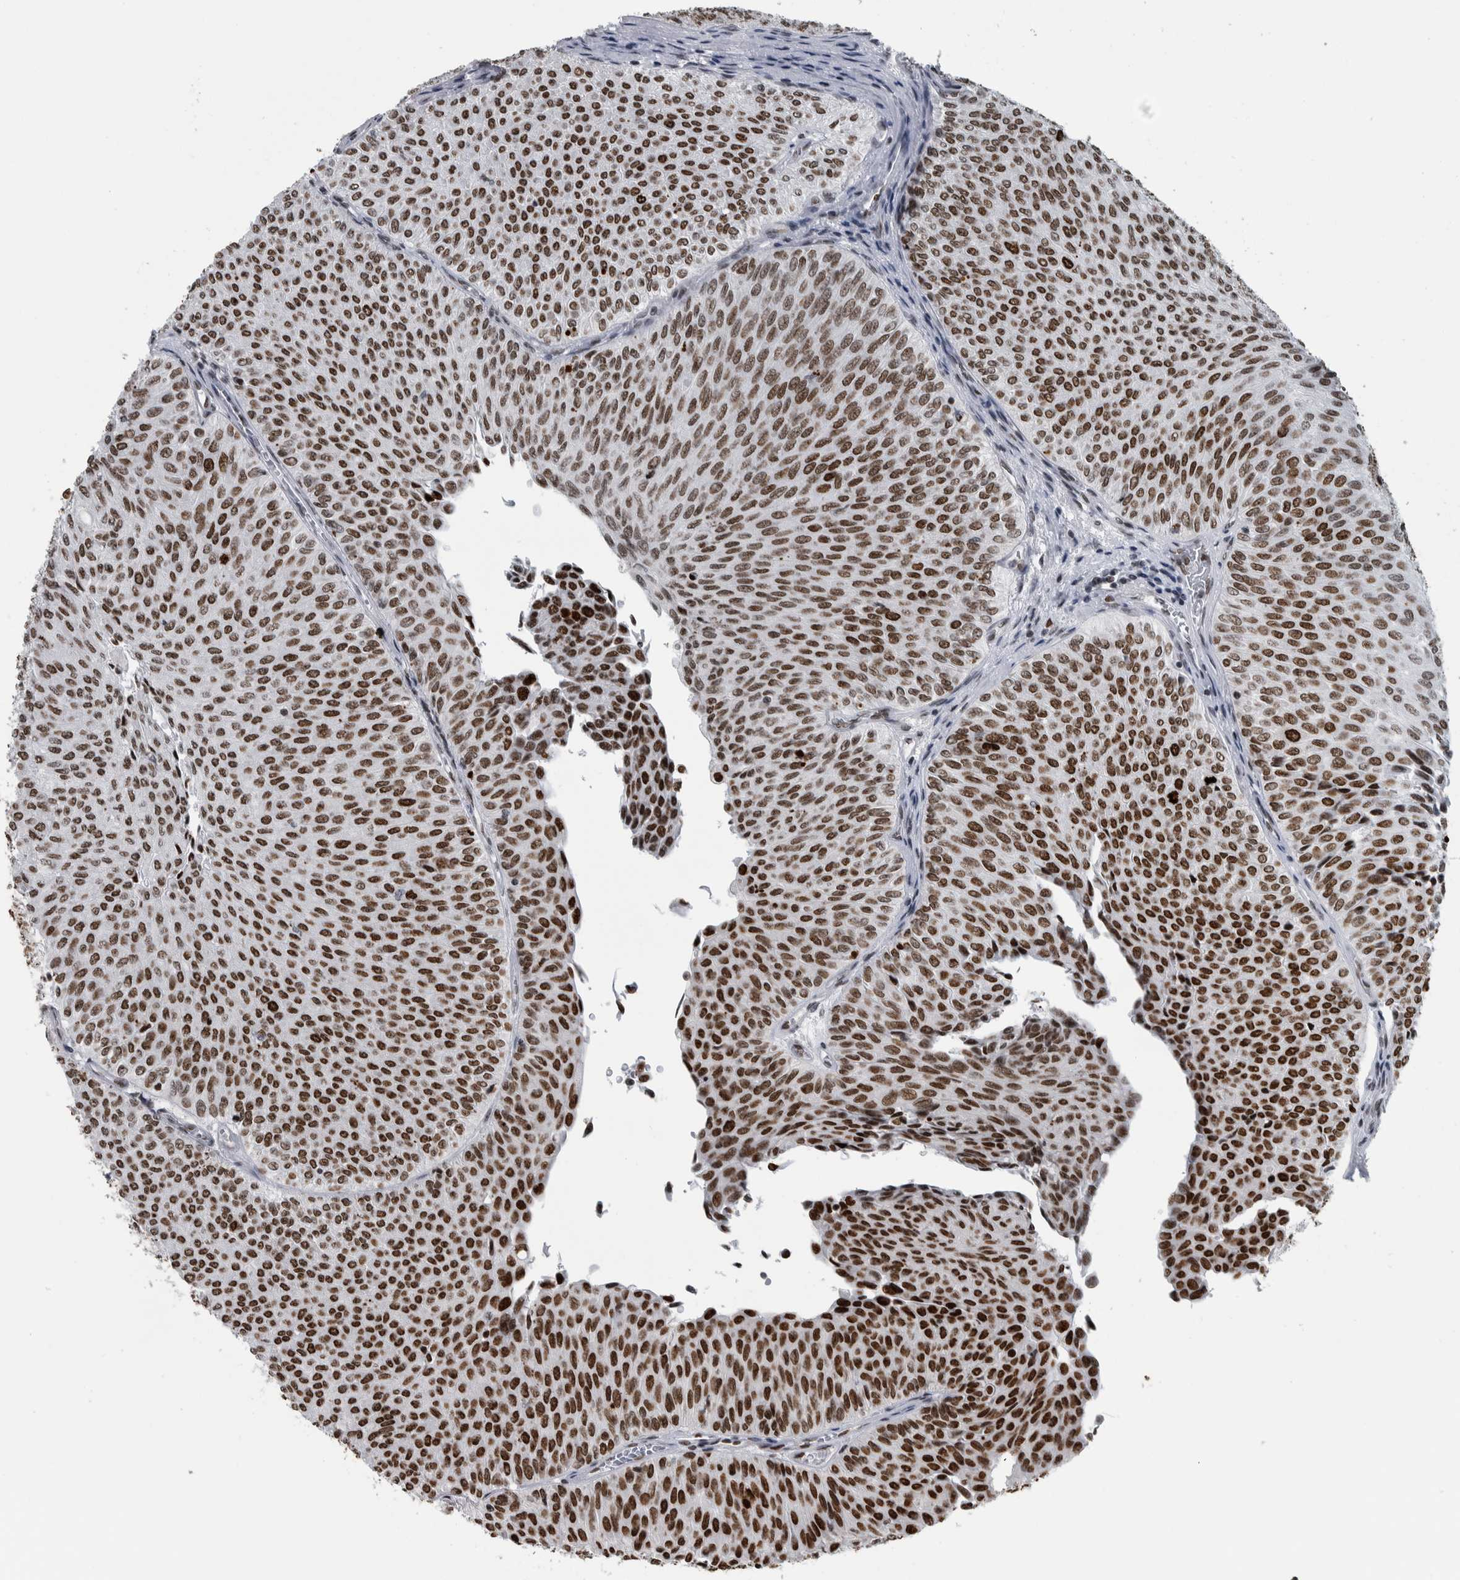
{"staining": {"intensity": "strong", "quantity": ">75%", "location": "nuclear"}, "tissue": "urothelial cancer", "cell_type": "Tumor cells", "image_type": "cancer", "snomed": [{"axis": "morphology", "description": "Urothelial carcinoma, Low grade"}, {"axis": "topography", "description": "Urinary bladder"}], "caption": "Protein staining exhibits strong nuclear staining in about >75% of tumor cells in urothelial carcinoma (low-grade). (DAB (3,3'-diaminobenzidine) IHC, brown staining for protein, blue staining for nuclei).", "gene": "TOP2B", "patient": {"sex": "male", "age": 78}}